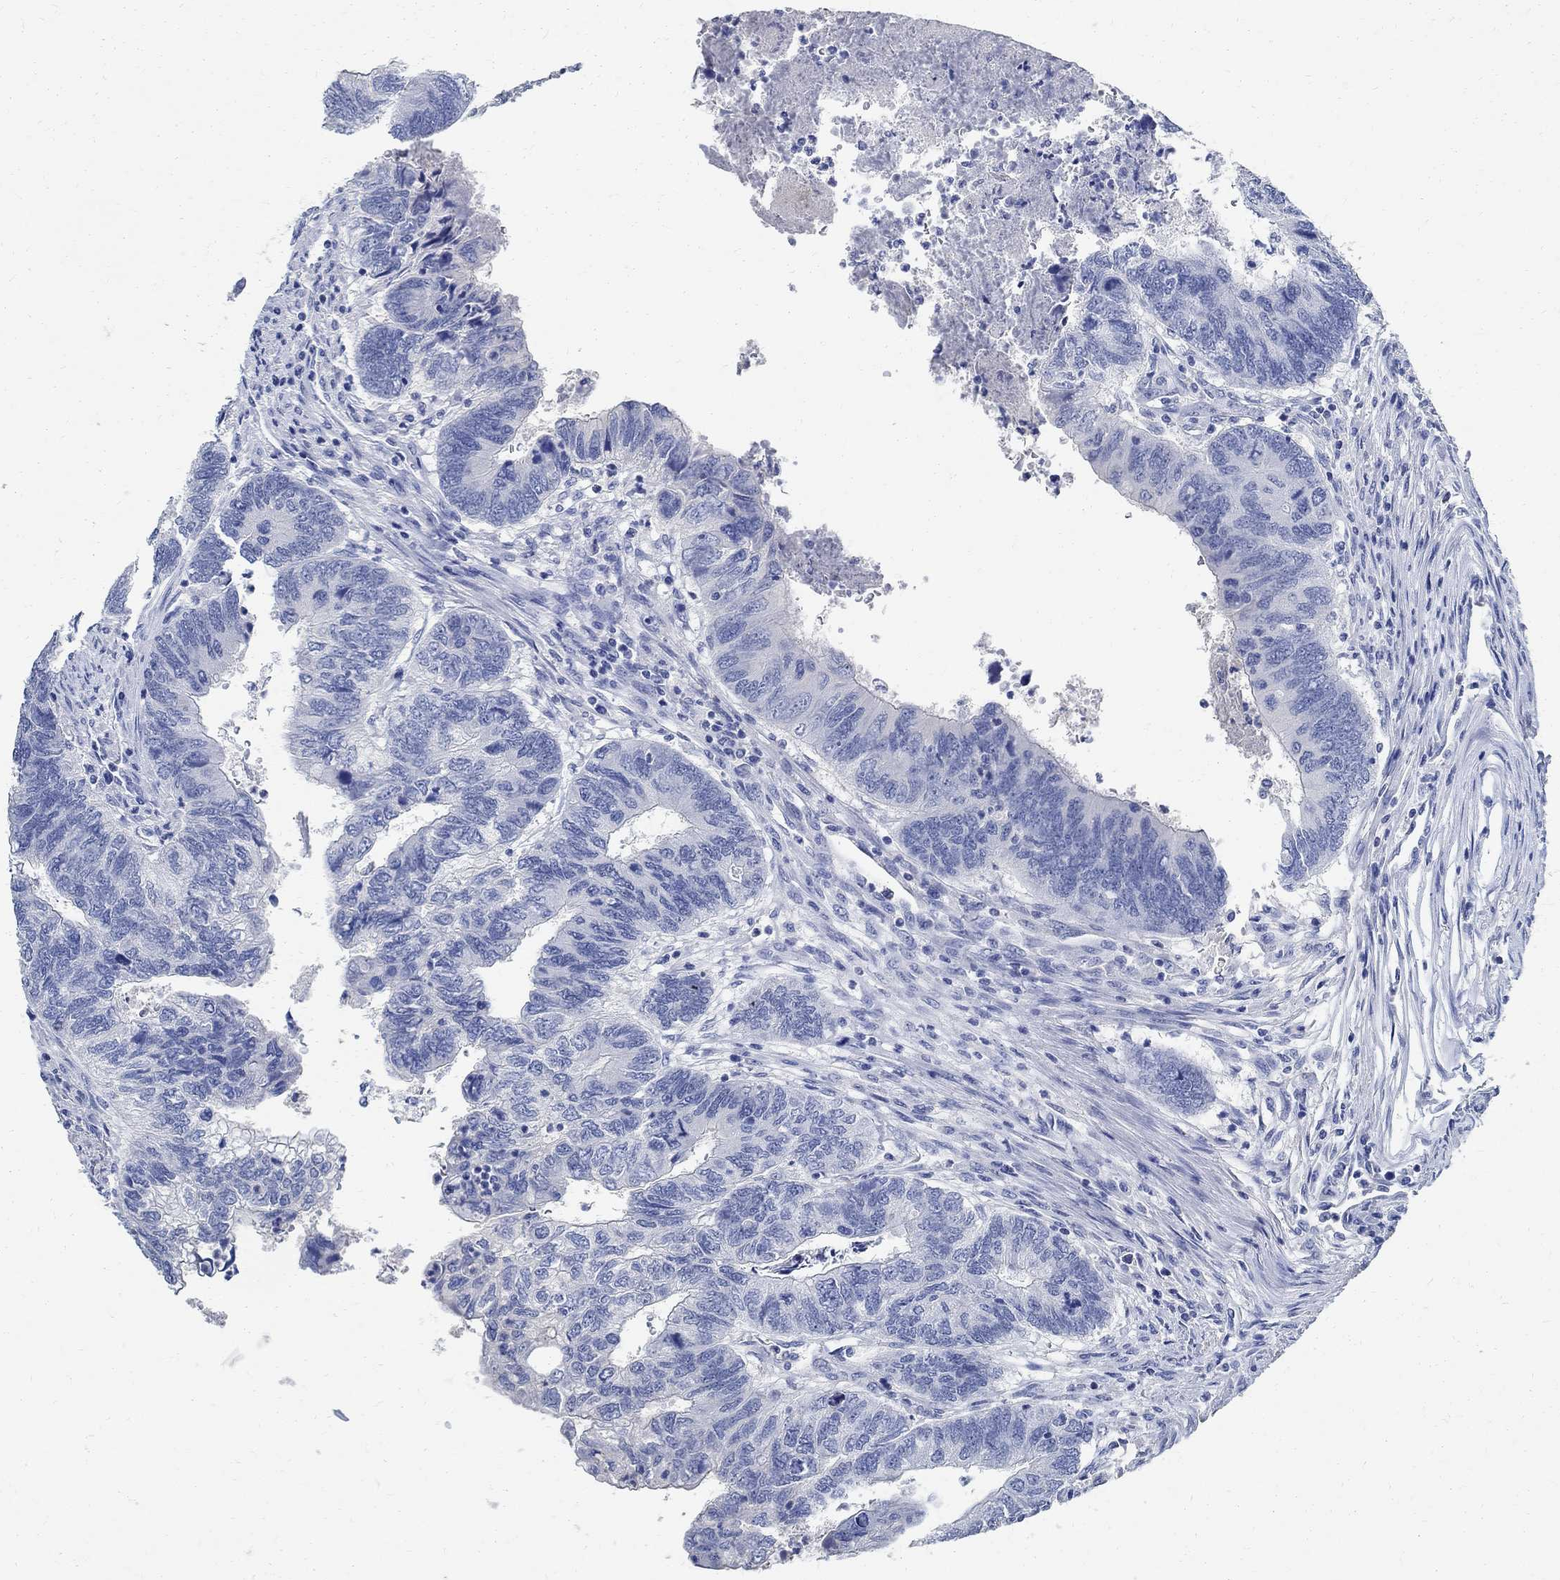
{"staining": {"intensity": "negative", "quantity": "none", "location": "none"}, "tissue": "colorectal cancer", "cell_type": "Tumor cells", "image_type": "cancer", "snomed": [{"axis": "morphology", "description": "Adenocarcinoma, NOS"}, {"axis": "topography", "description": "Colon"}], "caption": "Photomicrograph shows no significant protein expression in tumor cells of colorectal cancer.", "gene": "PRX", "patient": {"sex": "female", "age": 67}}